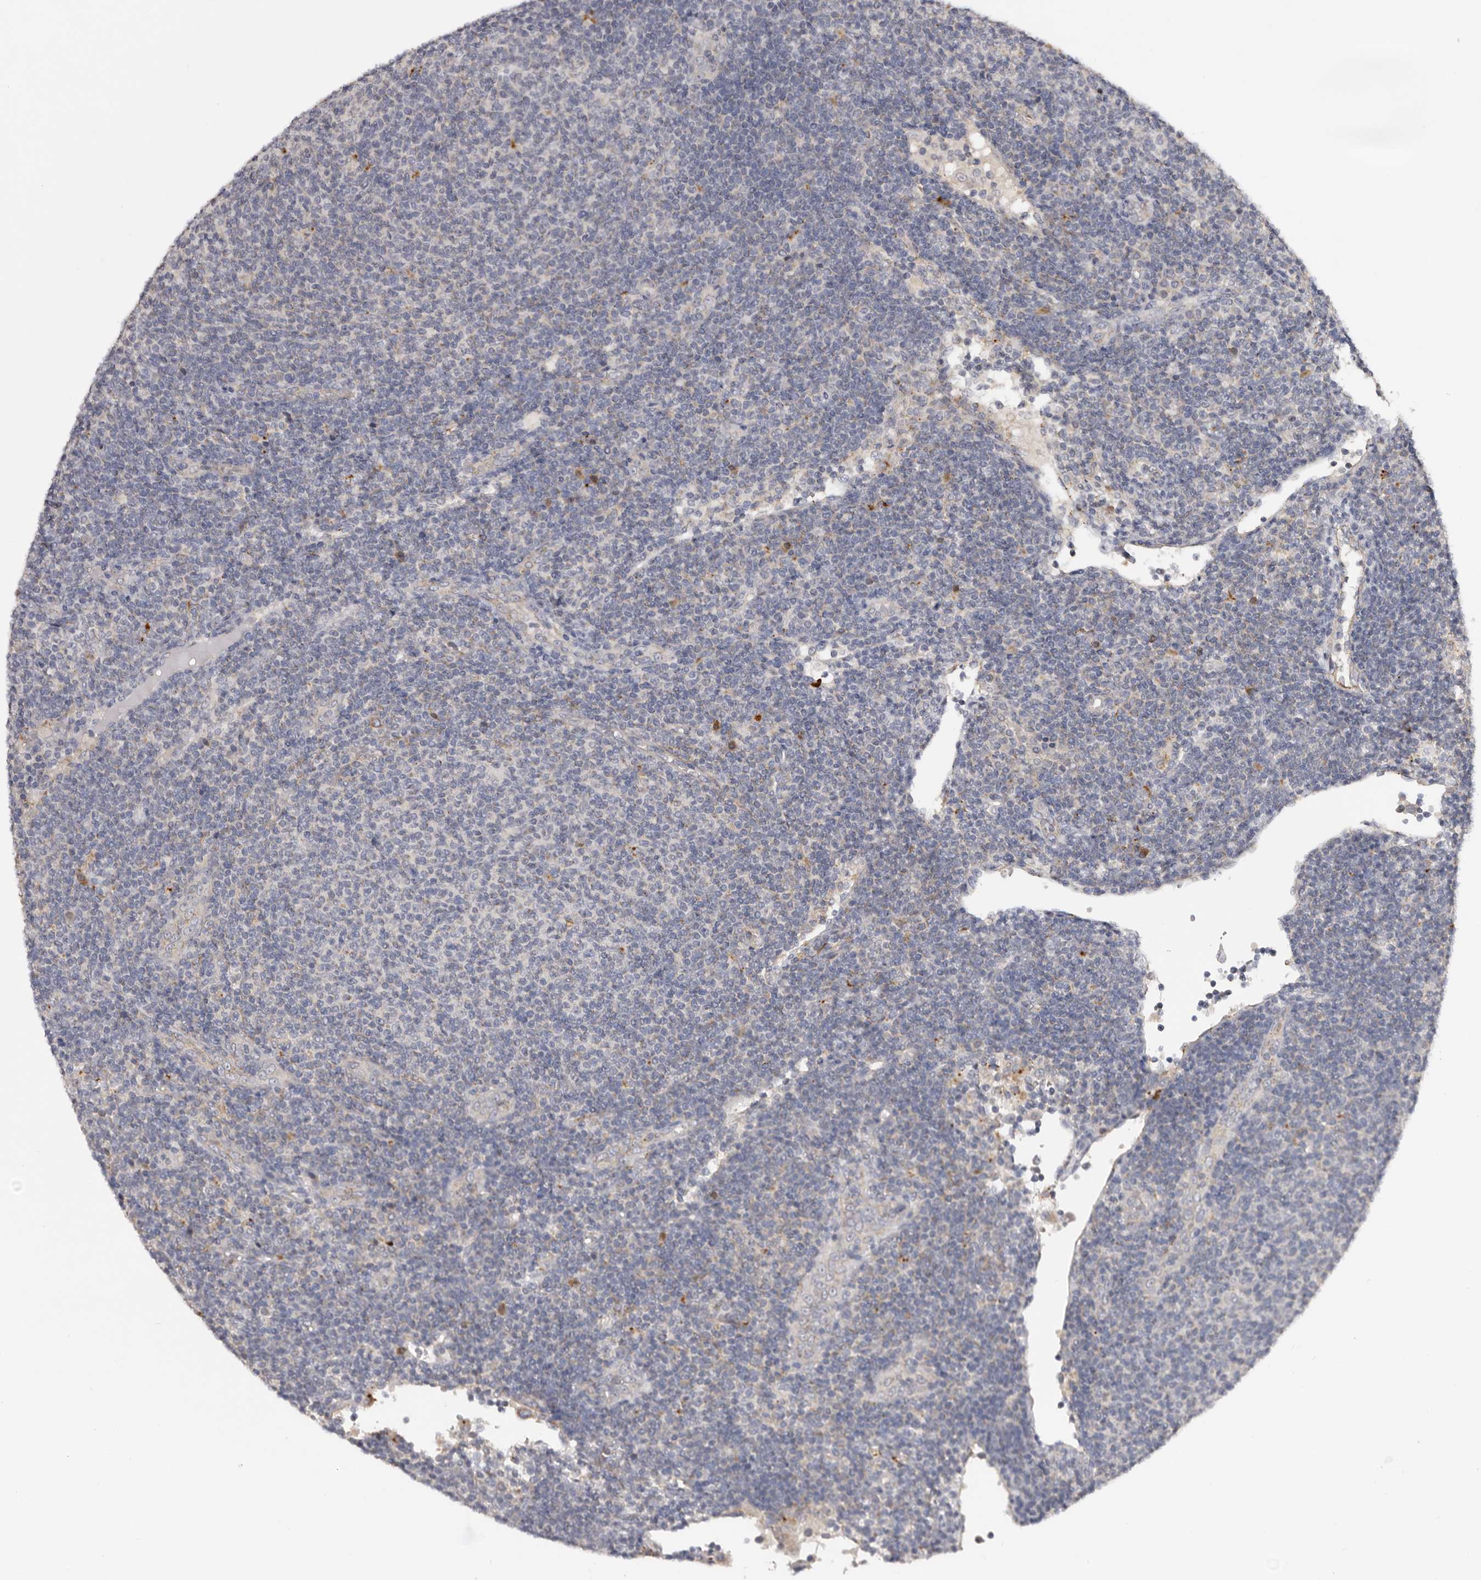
{"staining": {"intensity": "negative", "quantity": "none", "location": "none"}, "tissue": "lymphoma", "cell_type": "Tumor cells", "image_type": "cancer", "snomed": [{"axis": "morphology", "description": "Malignant lymphoma, non-Hodgkin's type, Low grade"}, {"axis": "topography", "description": "Lymph node"}], "caption": "Immunohistochemistry (IHC) histopathology image of malignant lymphoma, non-Hodgkin's type (low-grade) stained for a protein (brown), which exhibits no expression in tumor cells.", "gene": "DAP", "patient": {"sex": "male", "age": 66}}